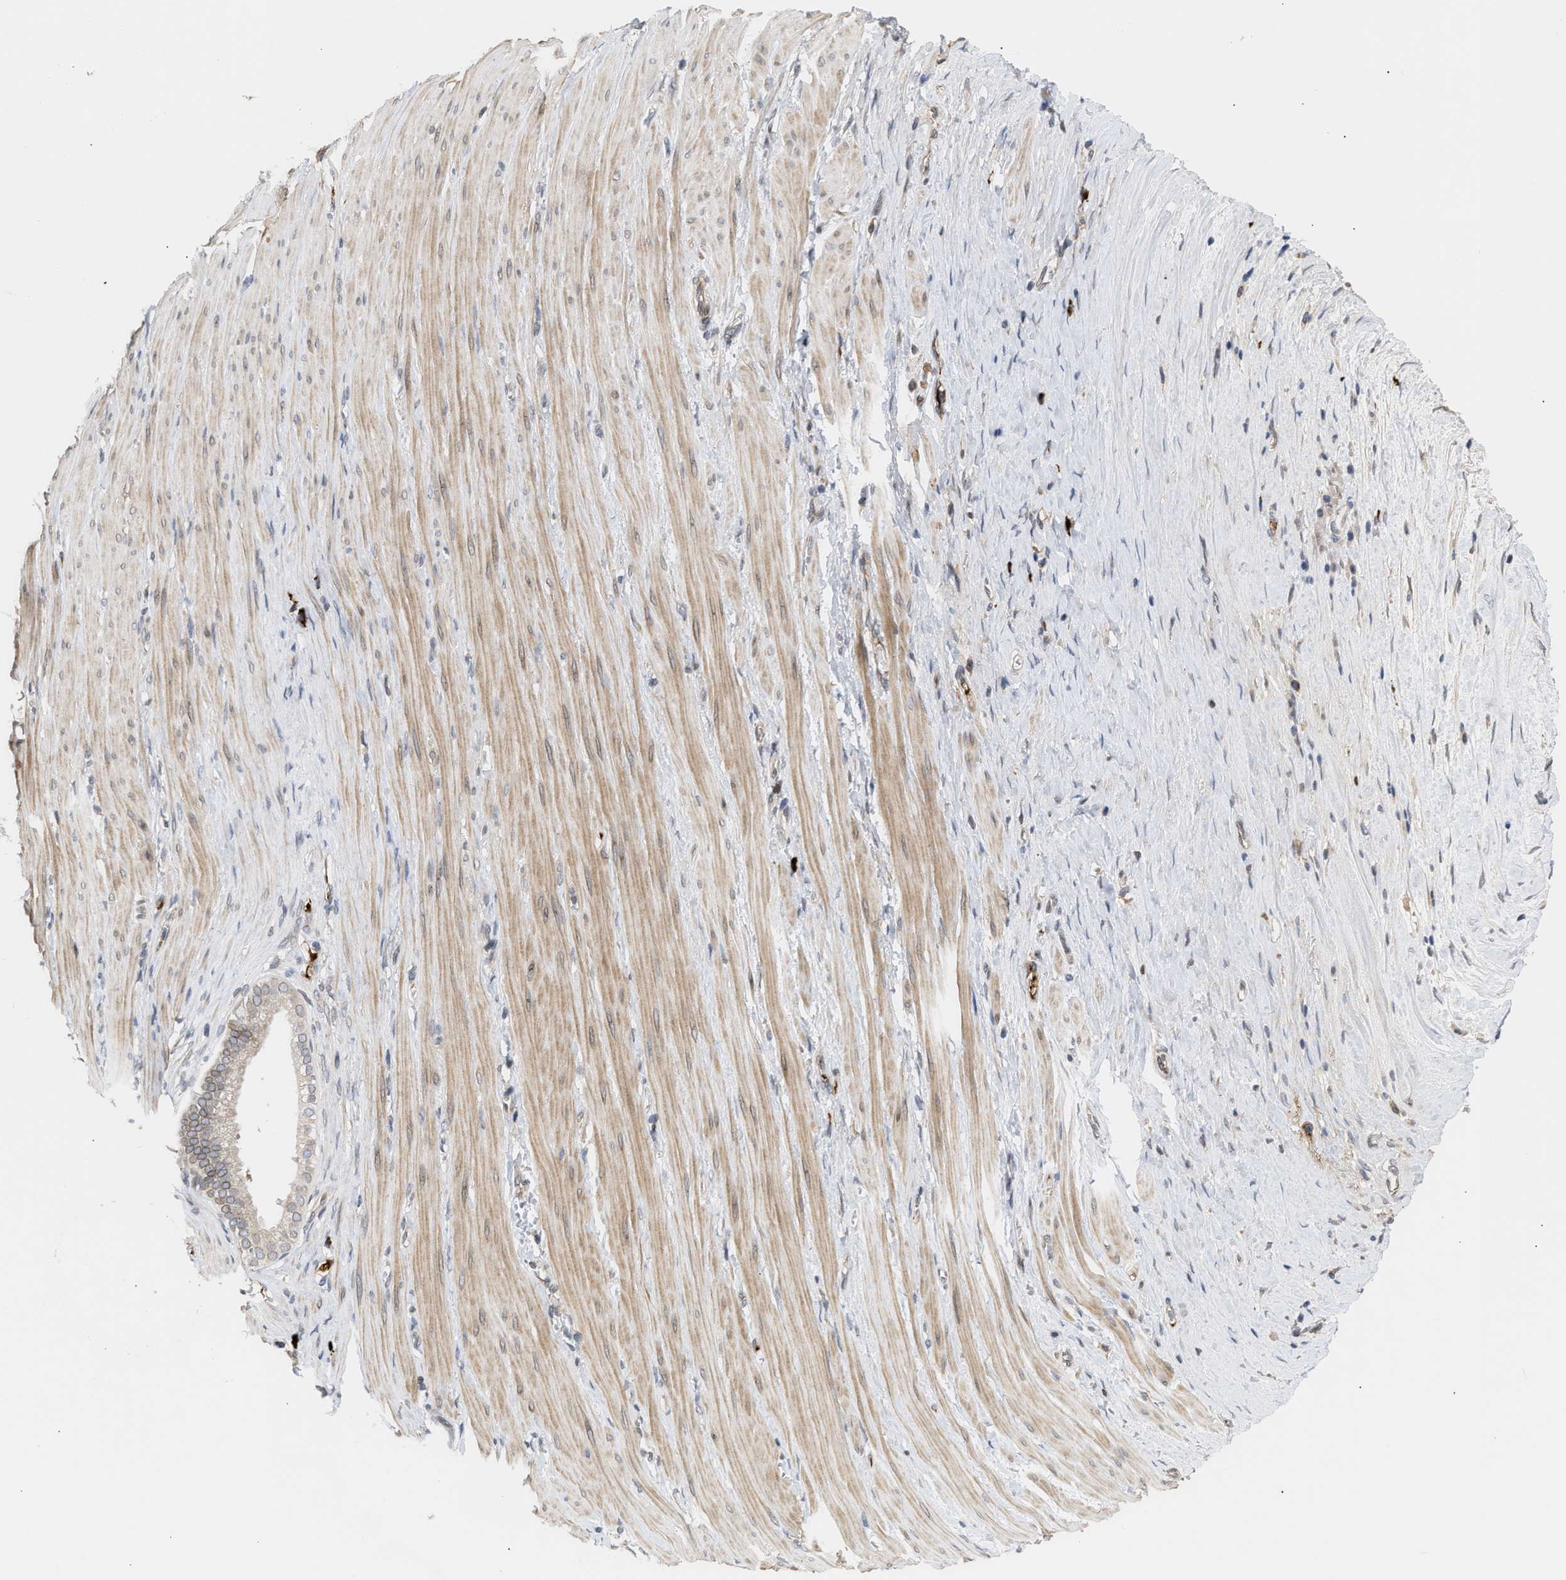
{"staining": {"intensity": "weak", "quantity": ">75%", "location": "cytoplasmic/membranous"}, "tissue": "pancreatic cancer", "cell_type": "Tumor cells", "image_type": "cancer", "snomed": [{"axis": "morphology", "description": "Adenocarcinoma, NOS"}, {"axis": "topography", "description": "Pancreas"}], "caption": "Human adenocarcinoma (pancreatic) stained with a brown dye displays weak cytoplasmic/membranous positive expression in about >75% of tumor cells.", "gene": "NUP62", "patient": {"sex": "male", "age": 69}}